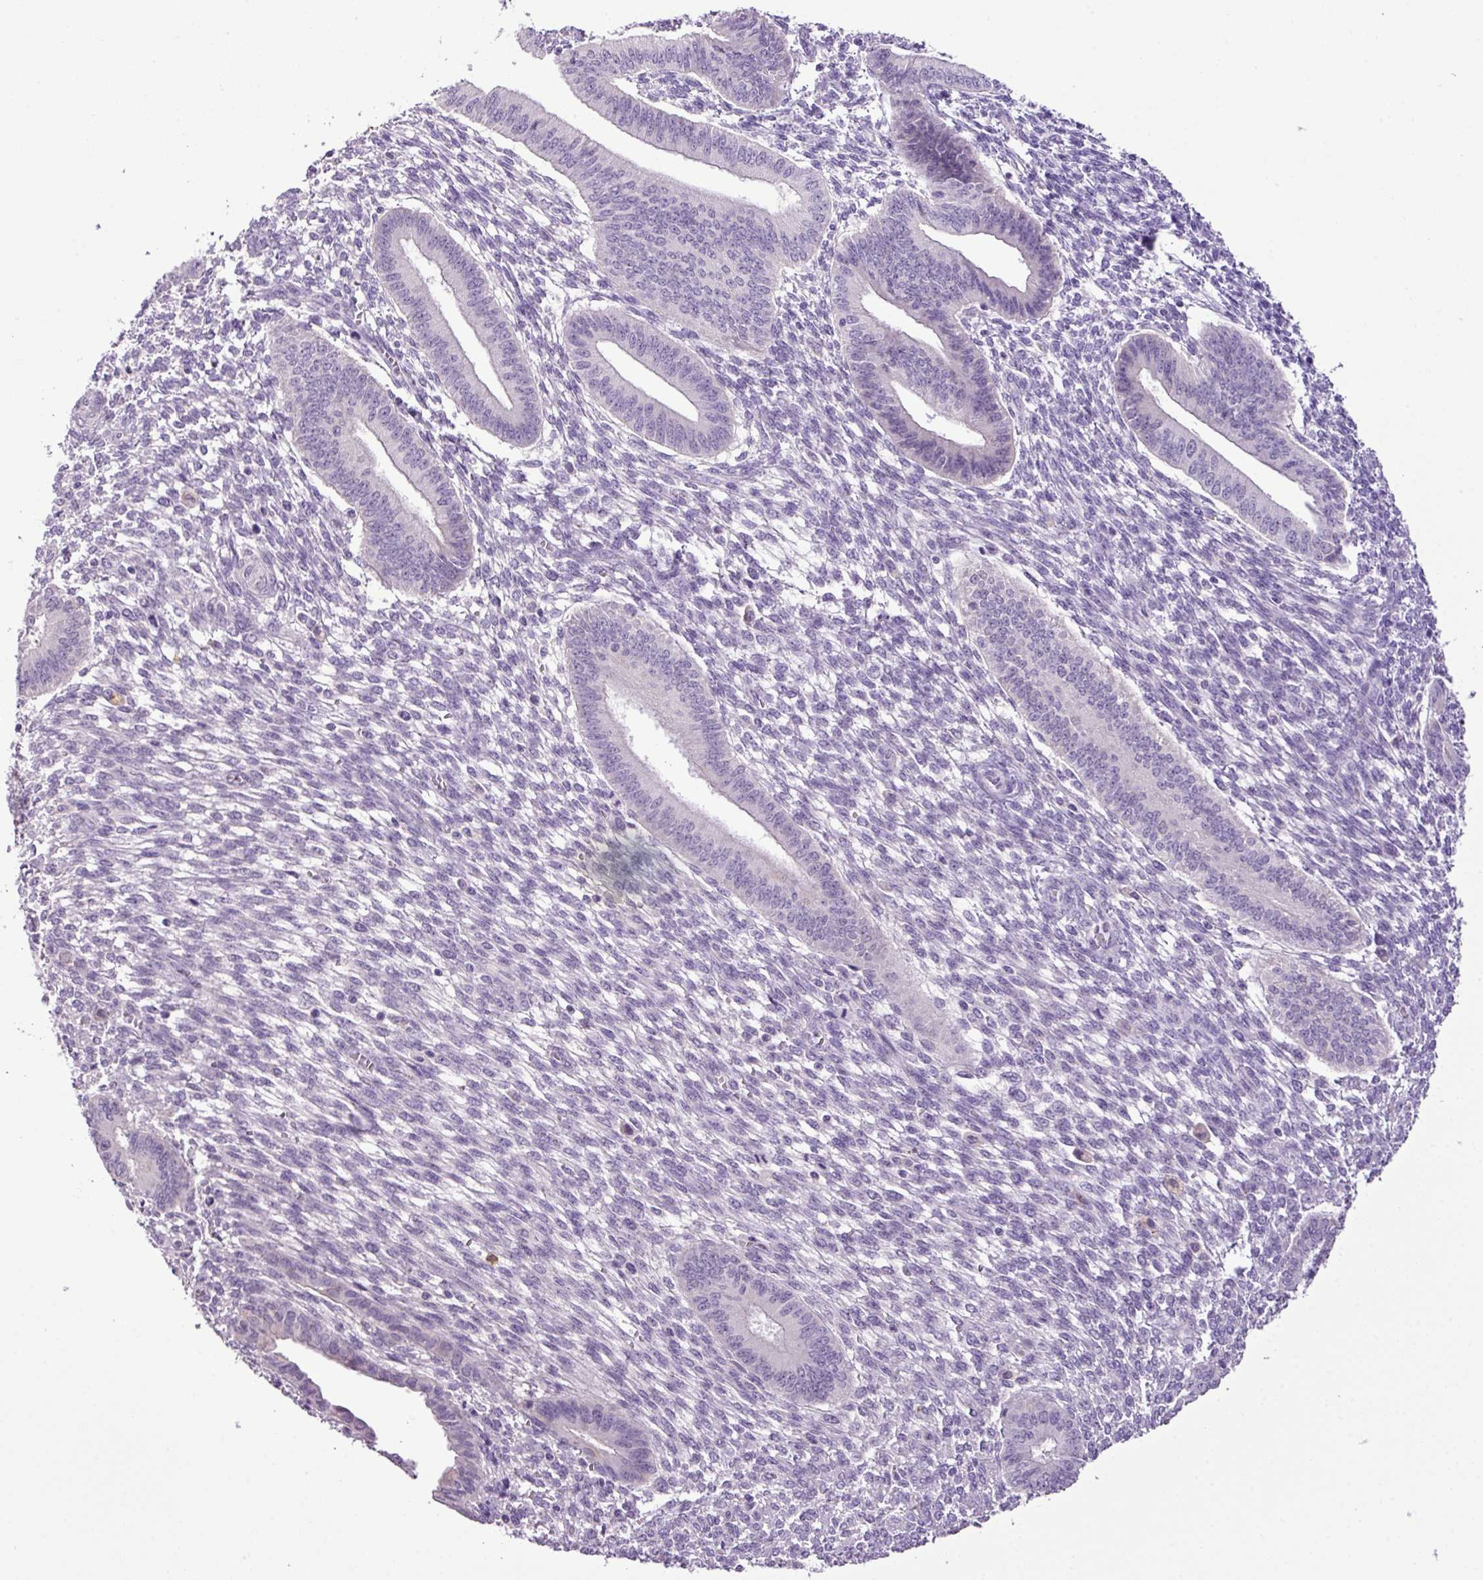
{"staining": {"intensity": "negative", "quantity": "none", "location": "none"}, "tissue": "endometrium", "cell_type": "Cells in endometrial stroma", "image_type": "normal", "snomed": [{"axis": "morphology", "description": "Normal tissue, NOS"}, {"axis": "topography", "description": "Endometrium"}], "caption": "A micrograph of human endometrium is negative for staining in cells in endometrial stroma. (Immunohistochemistry, brightfield microscopy, high magnification).", "gene": "HTR3E", "patient": {"sex": "female", "age": 36}}